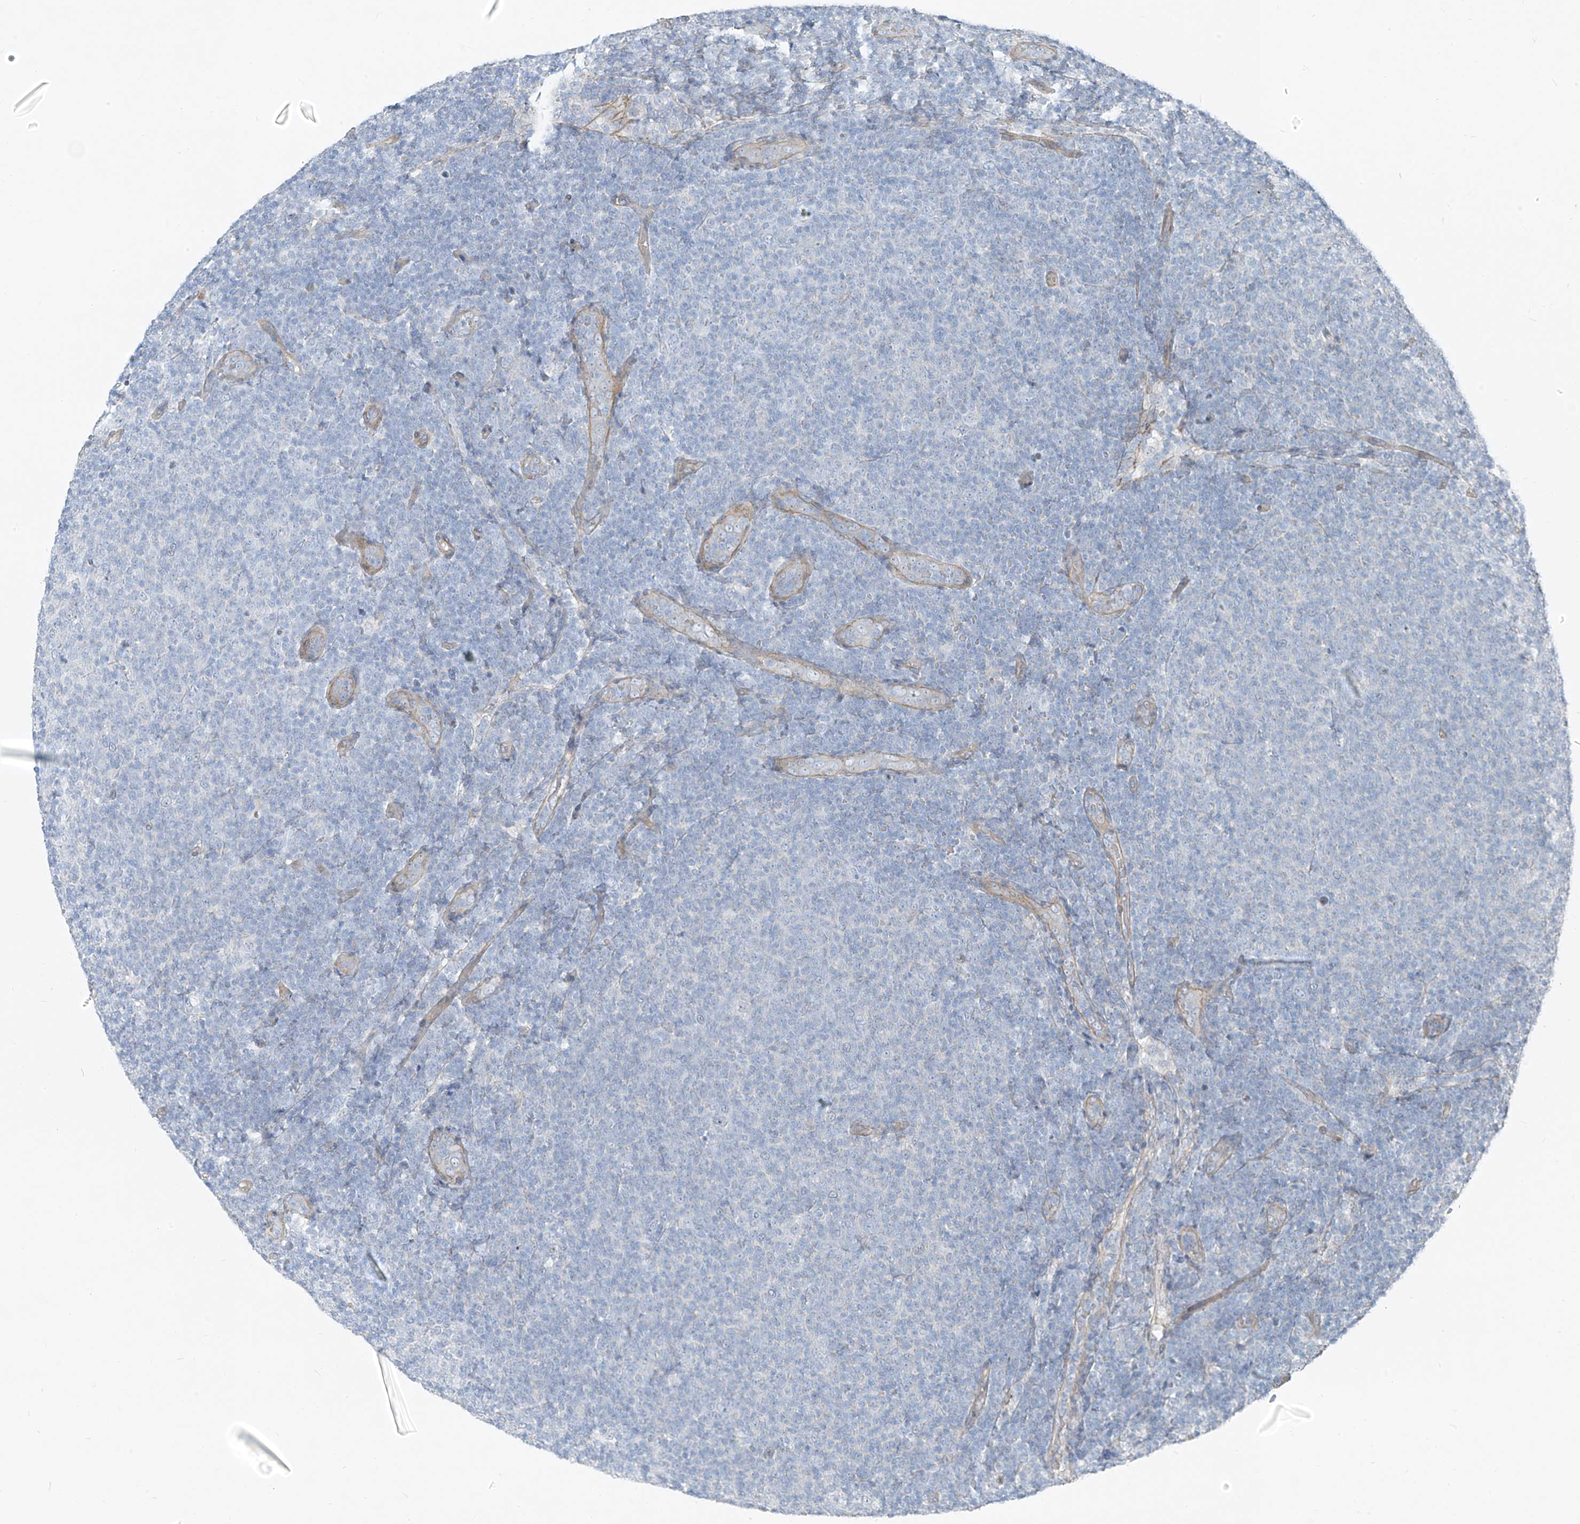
{"staining": {"intensity": "negative", "quantity": "none", "location": "none"}, "tissue": "lymphoma", "cell_type": "Tumor cells", "image_type": "cancer", "snomed": [{"axis": "morphology", "description": "Malignant lymphoma, non-Hodgkin's type, Low grade"}, {"axis": "topography", "description": "Lymph node"}], "caption": "Protein analysis of lymphoma displays no significant expression in tumor cells.", "gene": "TNS2", "patient": {"sex": "male", "age": 66}}